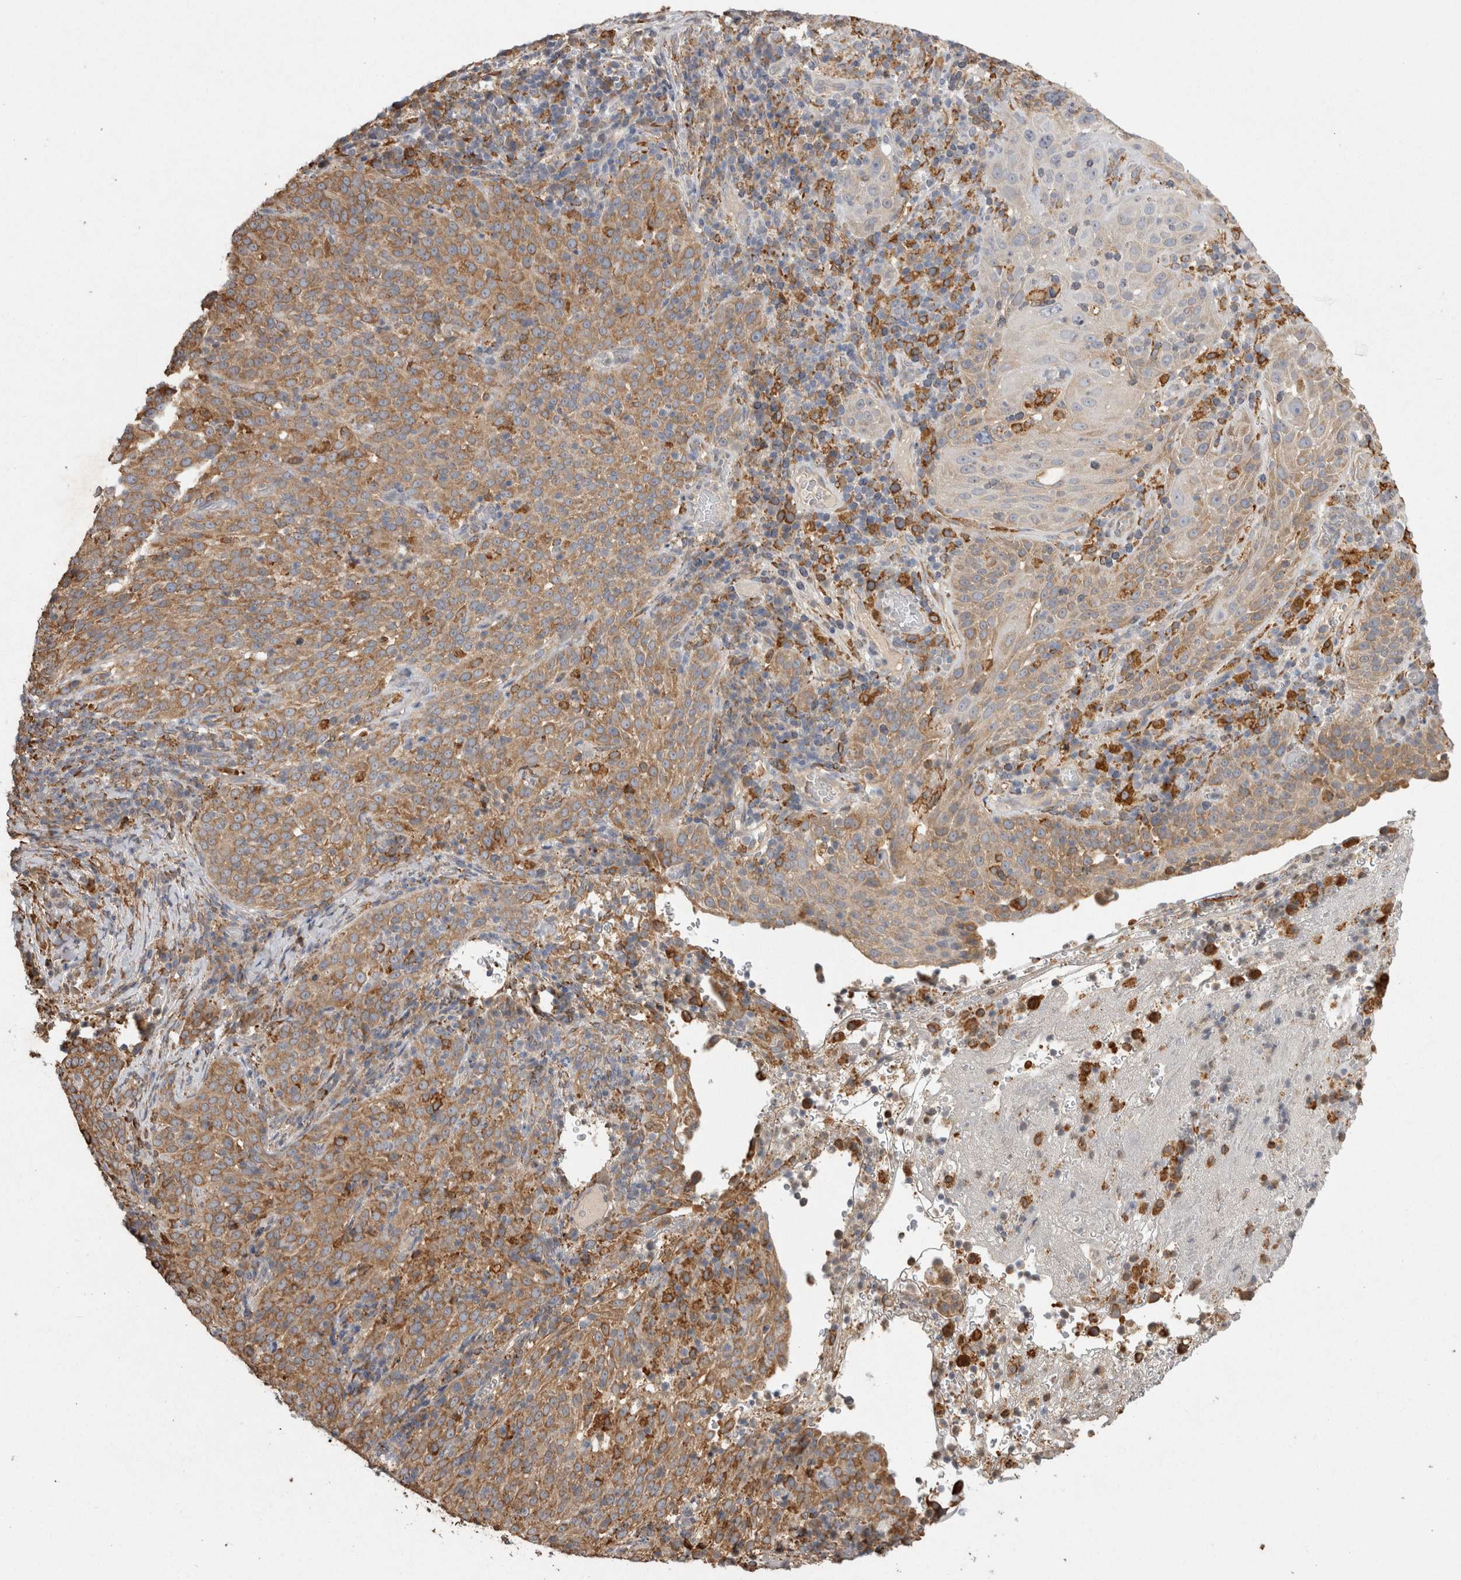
{"staining": {"intensity": "moderate", "quantity": ">75%", "location": "cytoplasmic/membranous"}, "tissue": "cervical cancer", "cell_type": "Tumor cells", "image_type": "cancer", "snomed": [{"axis": "morphology", "description": "Squamous cell carcinoma, NOS"}, {"axis": "topography", "description": "Cervix"}], "caption": "IHC image of cervical squamous cell carcinoma stained for a protein (brown), which reveals medium levels of moderate cytoplasmic/membranous positivity in approximately >75% of tumor cells.", "gene": "LRPAP1", "patient": {"sex": "female", "age": 51}}